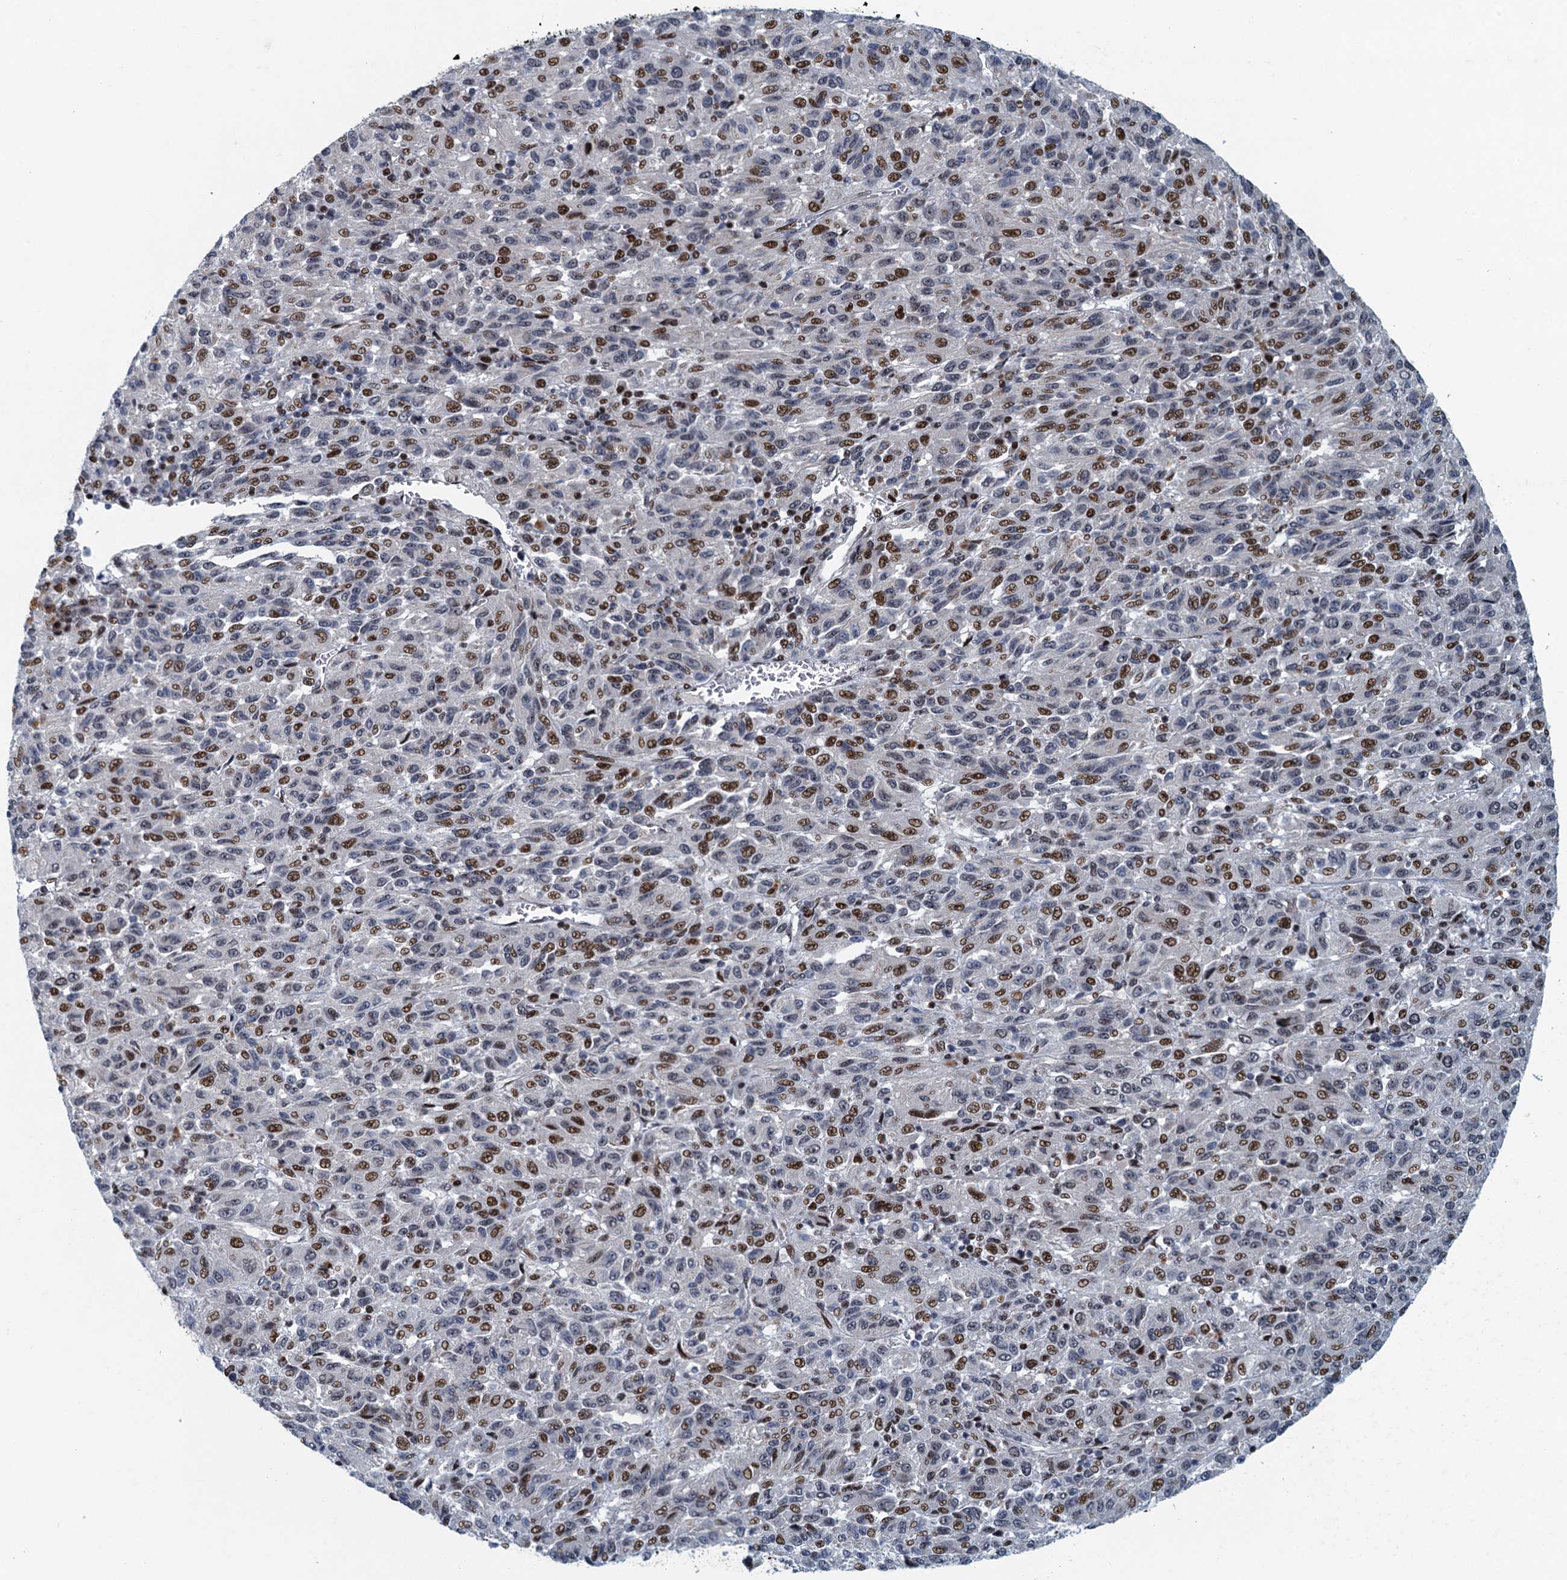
{"staining": {"intensity": "moderate", "quantity": "25%-75%", "location": "nuclear"}, "tissue": "melanoma", "cell_type": "Tumor cells", "image_type": "cancer", "snomed": [{"axis": "morphology", "description": "Malignant melanoma, Metastatic site"}, {"axis": "topography", "description": "Lung"}], "caption": "Immunohistochemical staining of human melanoma reveals medium levels of moderate nuclear staining in approximately 25%-75% of tumor cells.", "gene": "ANKRD13D", "patient": {"sex": "male", "age": 64}}